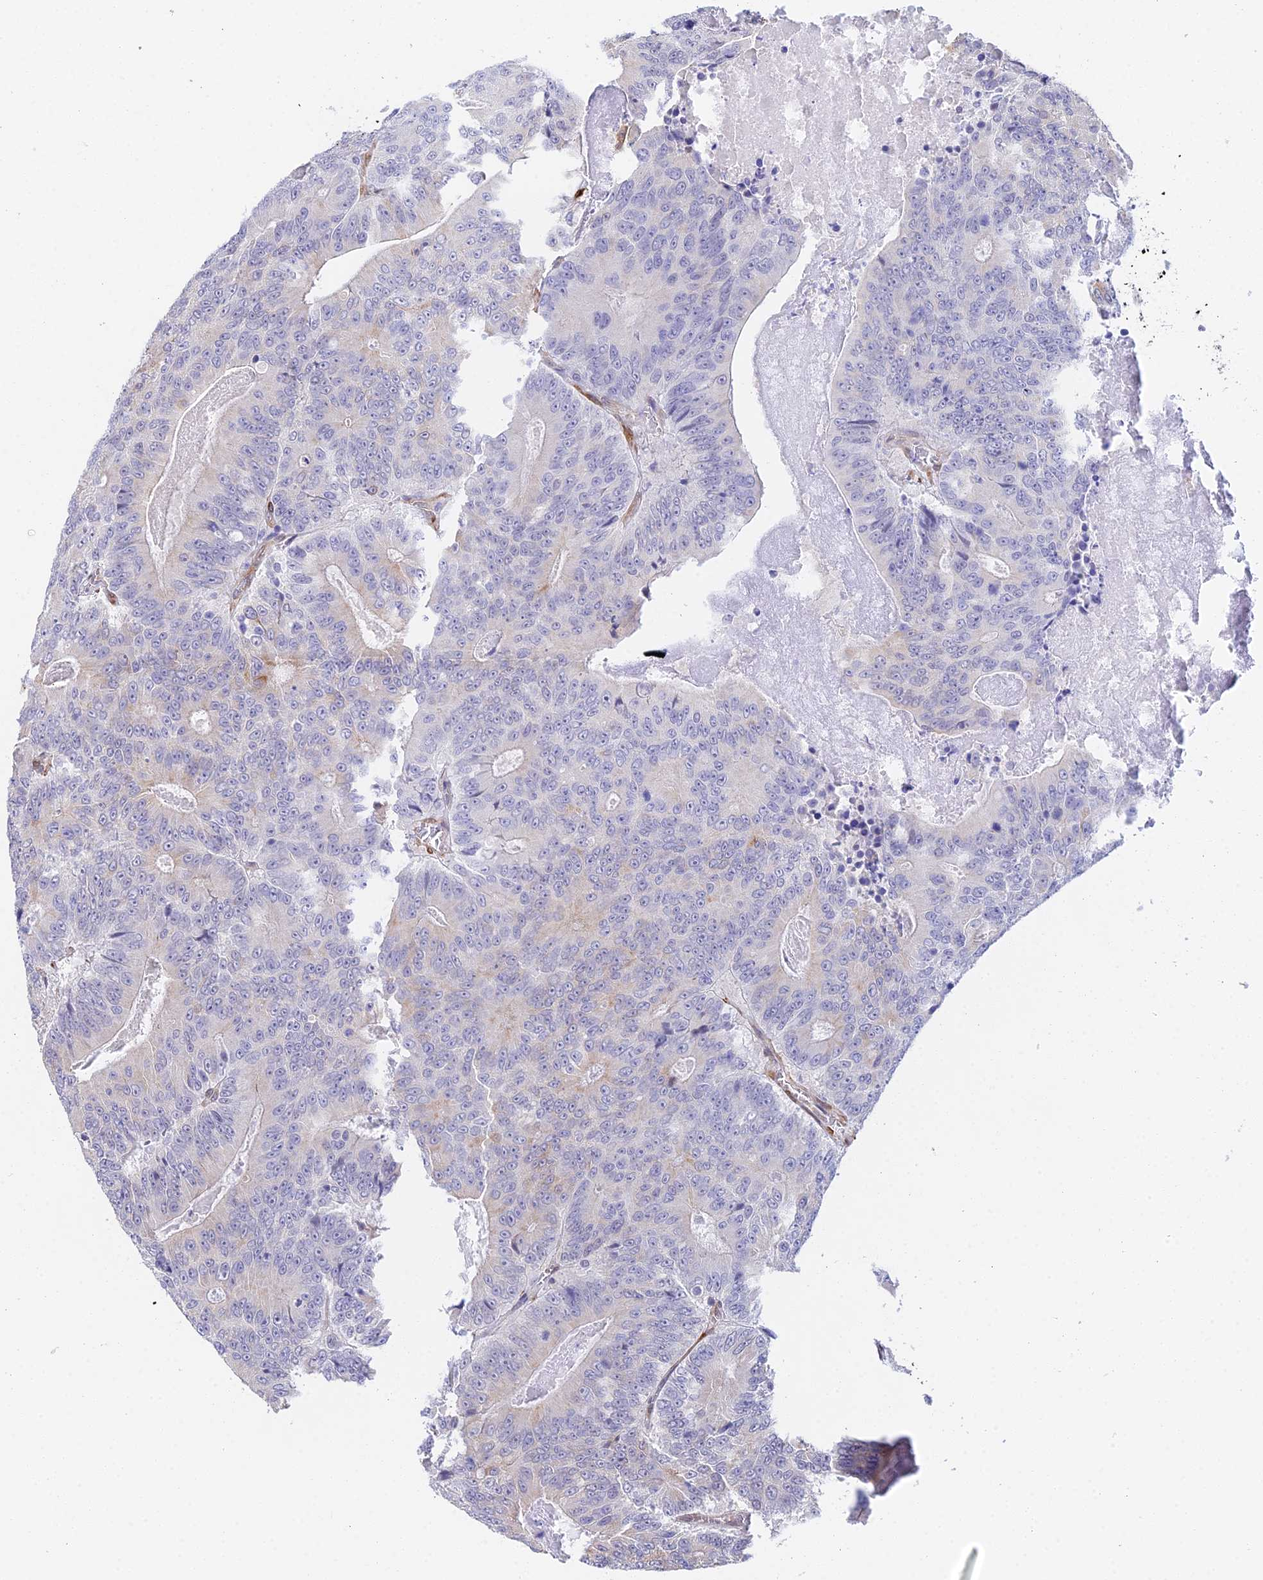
{"staining": {"intensity": "negative", "quantity": "none", "location": "none"}, "tissue": "colorectal cancer", "cell_type": "Tumor cells", "image_type": "cancer", "snomed": [{"axis": "morphology", "description": "Adenocarcinoma, NOS"}, {"axis": "topography", "description": "Colon"}], "caption": "This photomicrograph is of colorectal cancer (adenocarcinoma) stained with immunohistochemistry (IHC) to label a protein in brown with the nuclei are counter-stained blue. There is no positivity in tumor cells.", "gene": "MXRA7", "patient": {"sex": "male", "age": 83}}